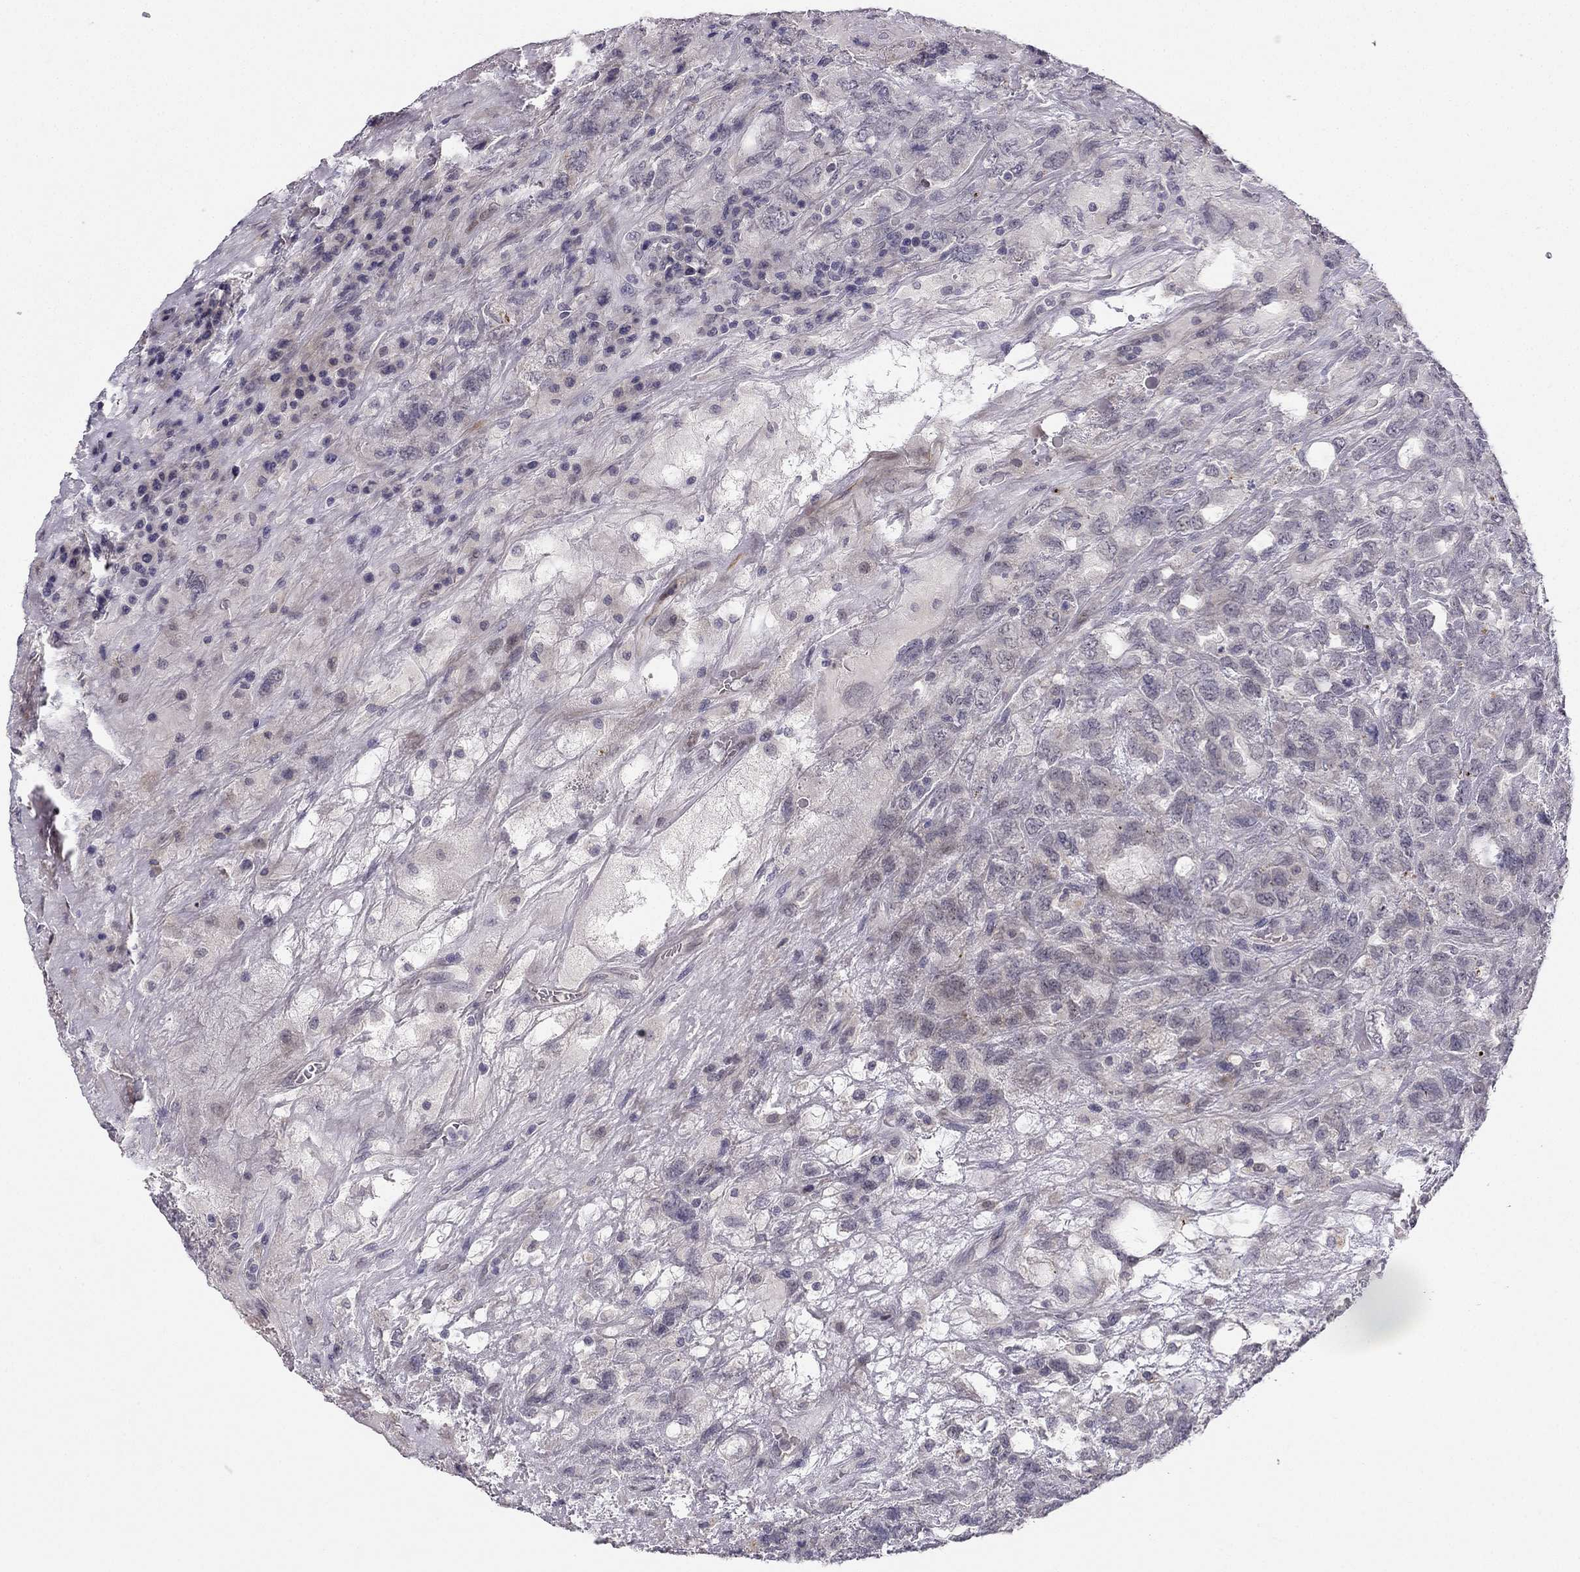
{"staining": {"intensity": "negative", "quantity": "none", "location": "none"}, "tissue": "testis cancer", "cell_type": "Tumor cells", "image_type": "cancer", "snomed": [{"axis": "morphology", "description": "Seminoma, NOS"}, {"axis": "topography", "description": "Testis"}], "caption": "Tumor cells show no significant expression in testis seminoma.", "gene": "CHST8", "patient": {"sex": "male", "age": 52}}